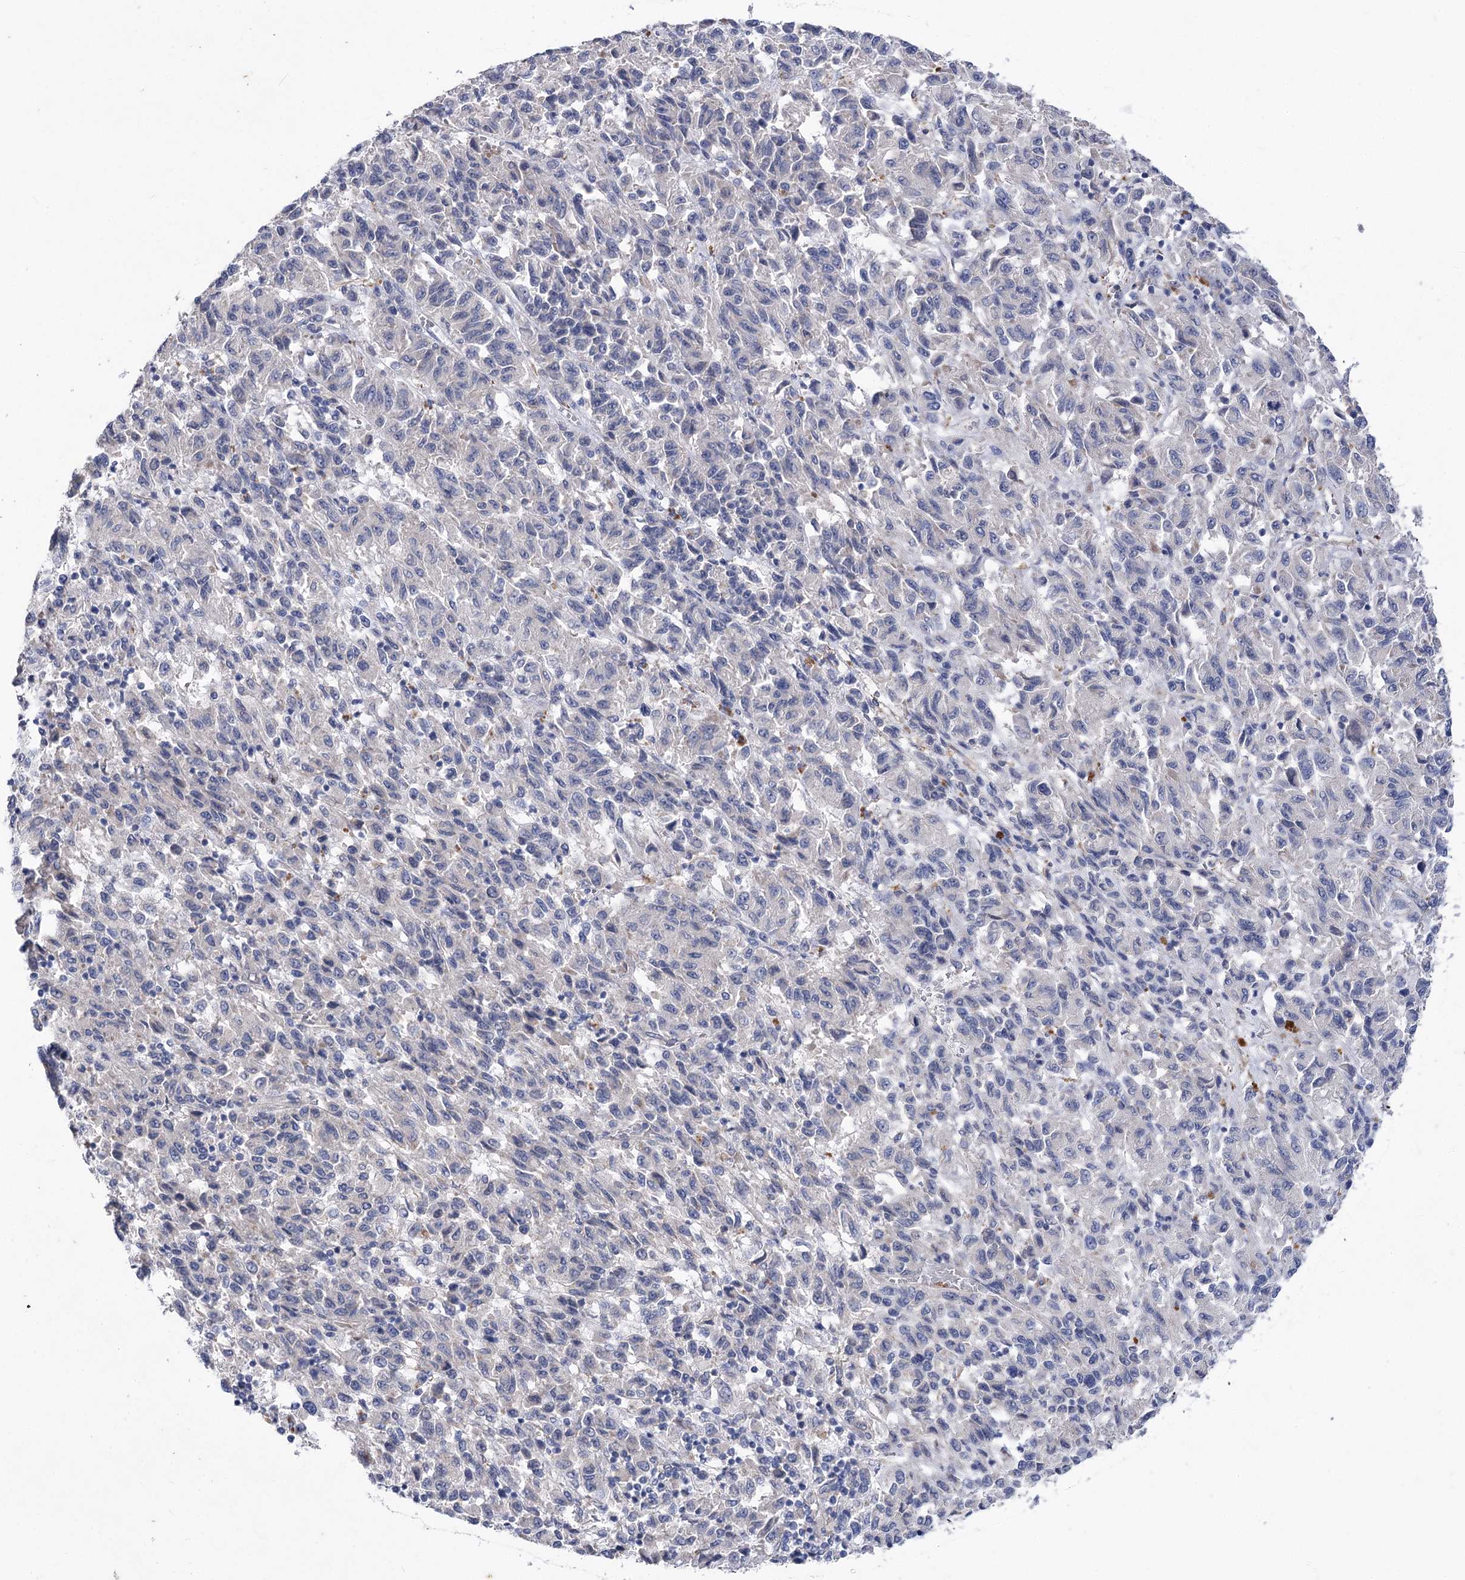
{"staining": {"intensity": "negative", "quantity": "none", "location": "none"}, "tissue": "melanoma", "cell_type": "Tumor cells", "image_type": "cancer", "snomed": [{"axis": "morphology", "description": "Malignant melanoma, Metastatic site"}, {"axis": "topography", "description": "Lung"}], "caption": "High power microscopy histopathology image of an immunohistochemistry (IHC) photomicrograph of malignant melanoma (metastatic site), revealing no significant expression in tumor cells.", "gene": "RDH16", "patient": {"sex": "male", "age": 64}}